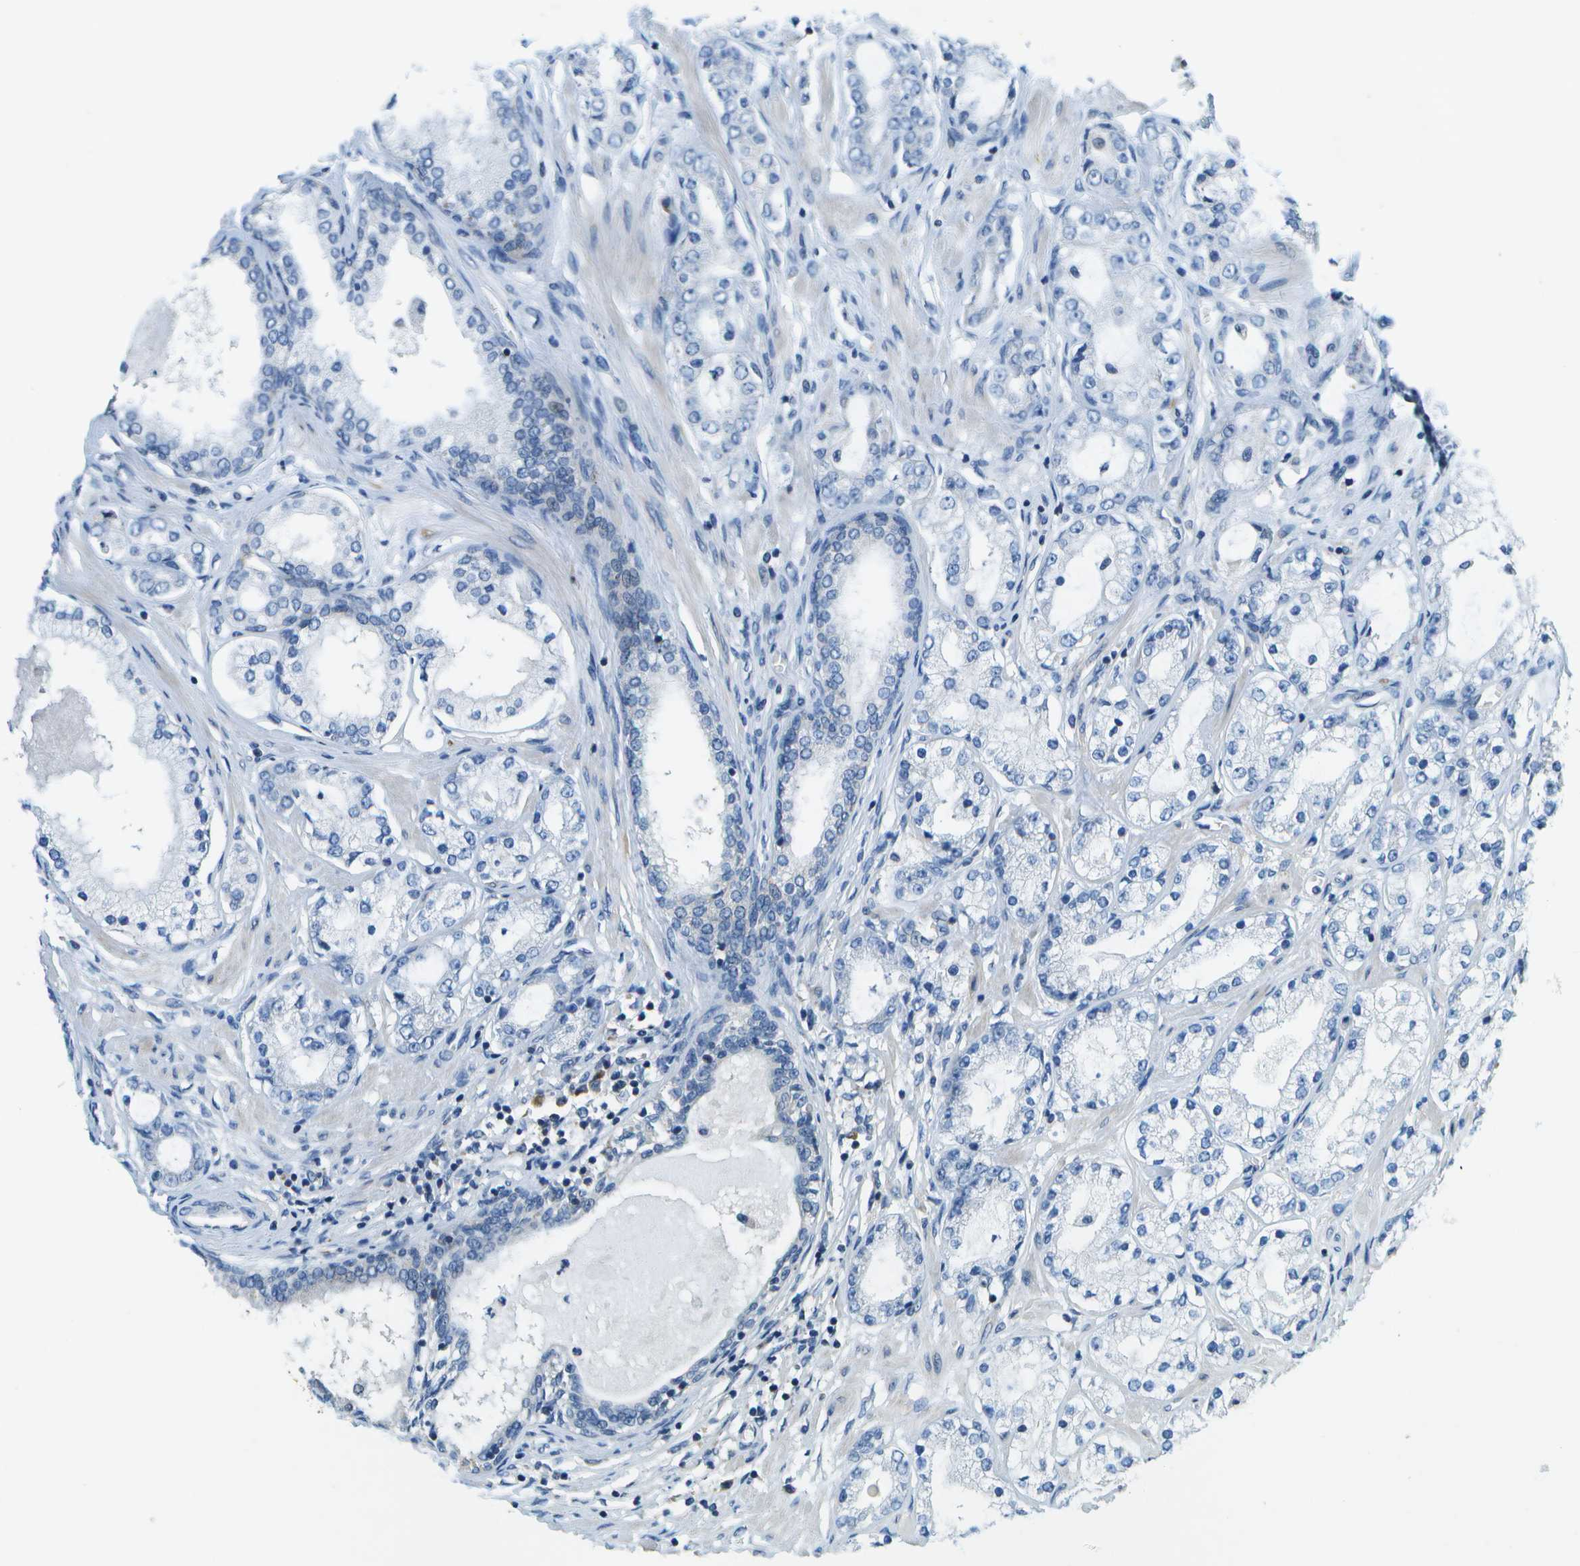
{"staining": {"intensity": "negative", "quantity": "none", "location": "none"}, "tissue": "prostate cancer", "cell_type": "Tumor cells", "image_type": "cancer", "snomed": [{"axis": "morphology", "description": "Adenocarcinoma, Low grade"}, {"axis": "topography", "description": "Prostate"}], "caption": "Prostate cancer (low-grade adenocarcinoma) was stained to show a protein in brown. There is no significant positivity in tumor cells. The staining was performed using DAB to visualize the protein expression in brown, while the nuclei were stained in blue with hematoxylin (Magnification: 20x).", "gene": "PTGIS", "patient": {"sex": "male", "age": 63}}